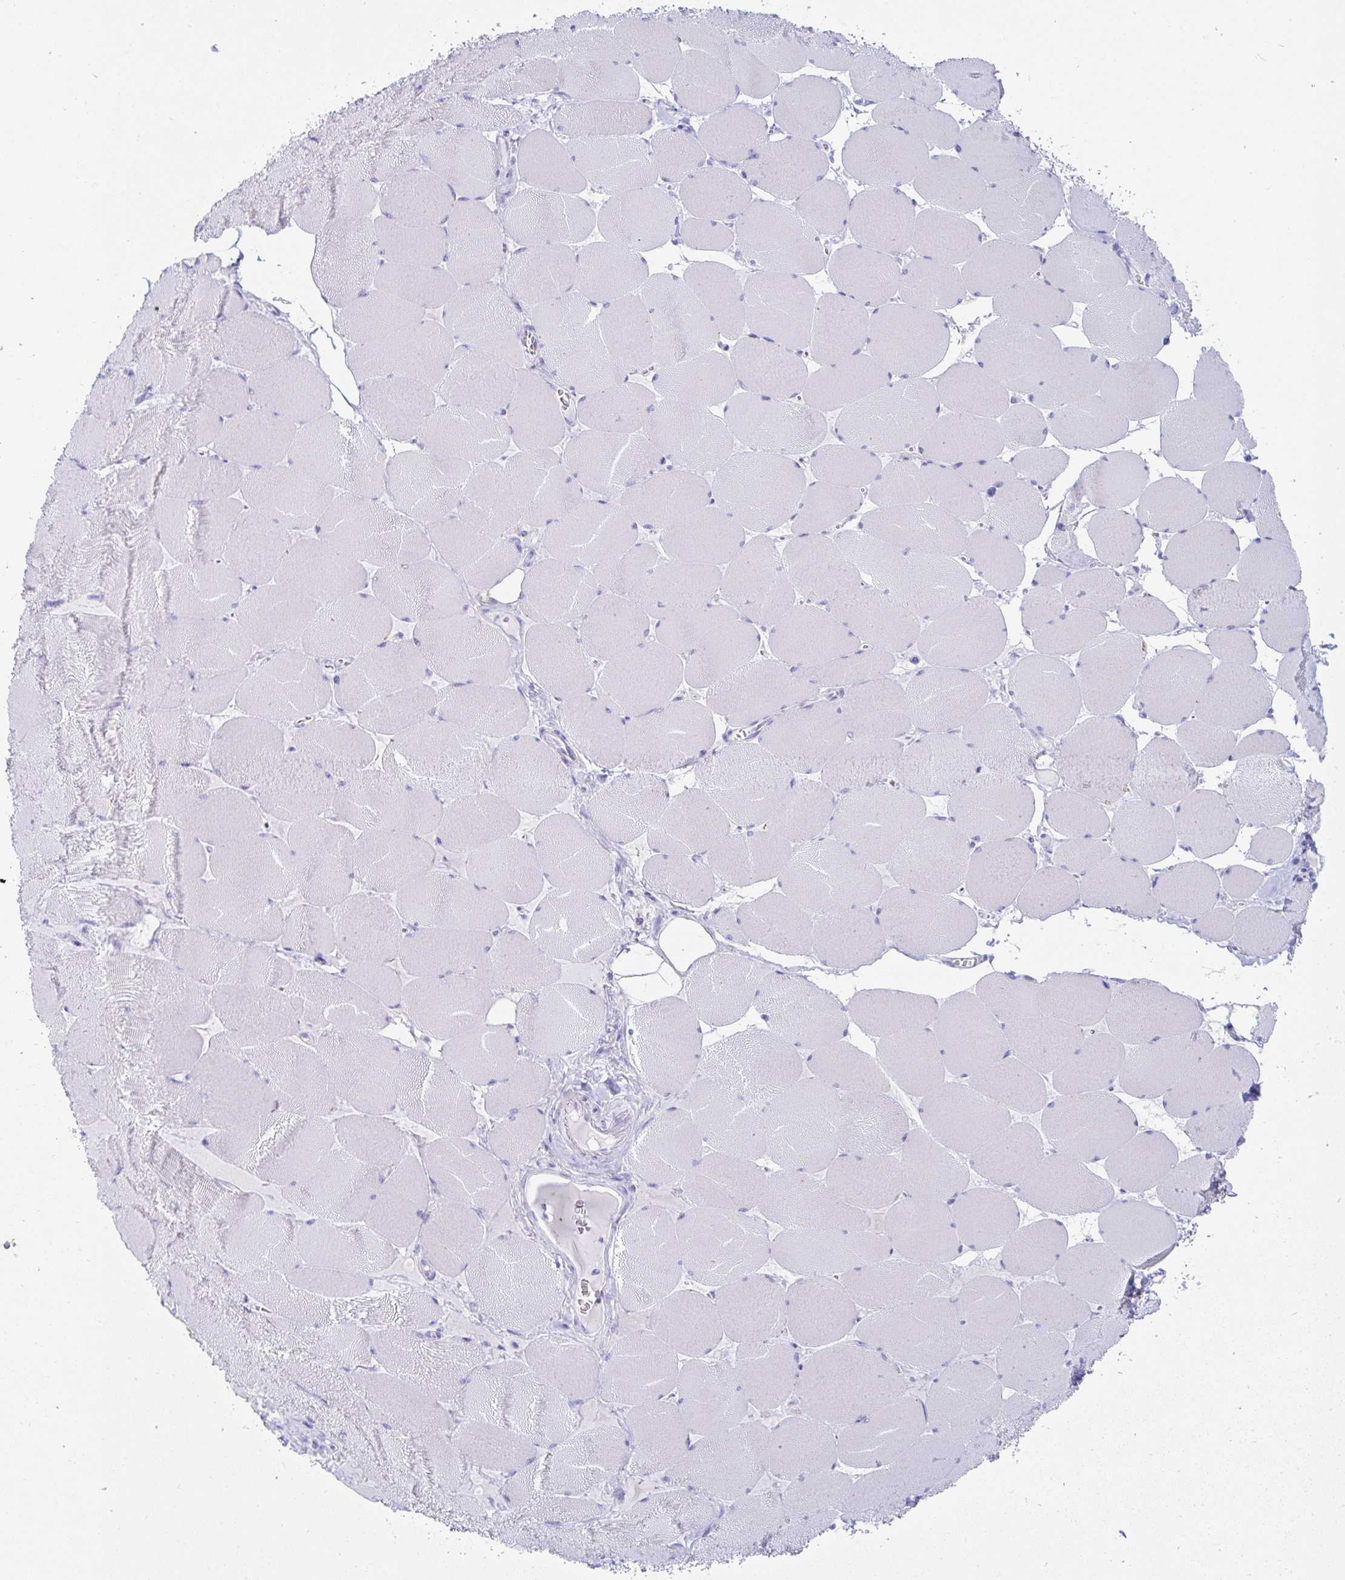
{"staining": {"intensity": "negative", "quantity": "none", "location": "none"}, "tissue": "skeletal muscle", "cell_type": "Myocytes", "image_type": "normal", "snomed": [{"axis": "morphology", "description": "Normal tissue, NOS"}, {"axis": "topography", "description": "Skeletal muscle"}], "caption": "The immunohistochemistry histopathology image has no significant staining in myocytes of skeletal muscle.", "gene": "C4orf17", "patient": {"sex": "female", "age": 75}}